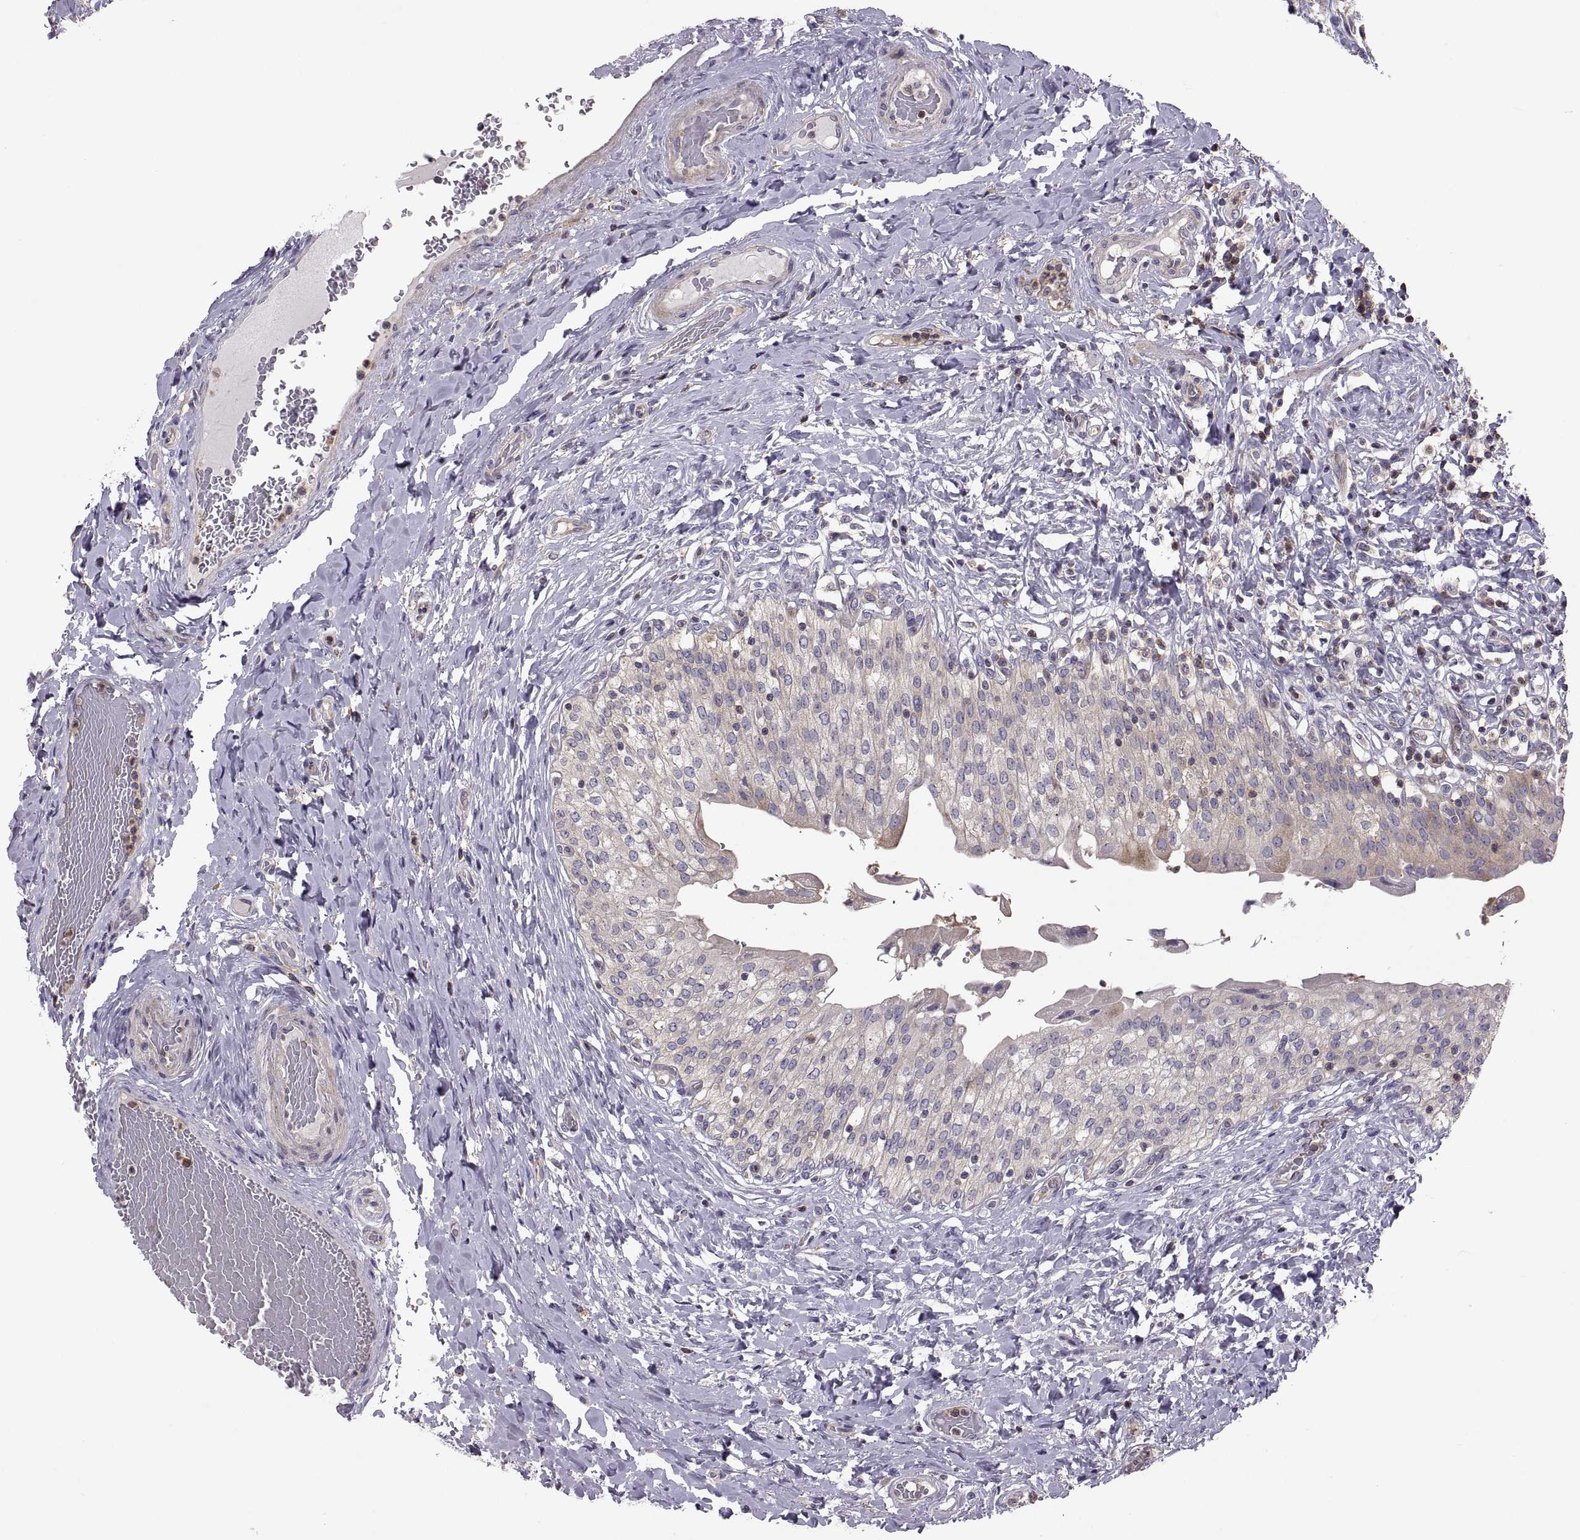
{"staining": {"intensity": "weak", "quantity": "25%-75%", "location": "cytoplasmic/membranous"}, "tissue": "urinary bladder", "cell_type": "Urothelial cells", "image_type": "normal", "snomed": [{"axis": "morphology", "description": "Normal tissue, NOS"}, {"axis": "morphology", "description": "Inflammation, NOS"}, {"axis": "topography", "description": "Urinary bladder"}], "caption": "Protein analysis of unremarkable urinary bladder shows weak cytoplasmic/membranous positivity in approximately 25%-75% of urothelial cells. Using DAB (3,3'-diaminobenzidine) (brown) and hematoxylin (blue) stains, captured at high magnification using brightfield microscopy.", "gene": "SPATA32", "patient": {"sex": "male", "age": 64}}